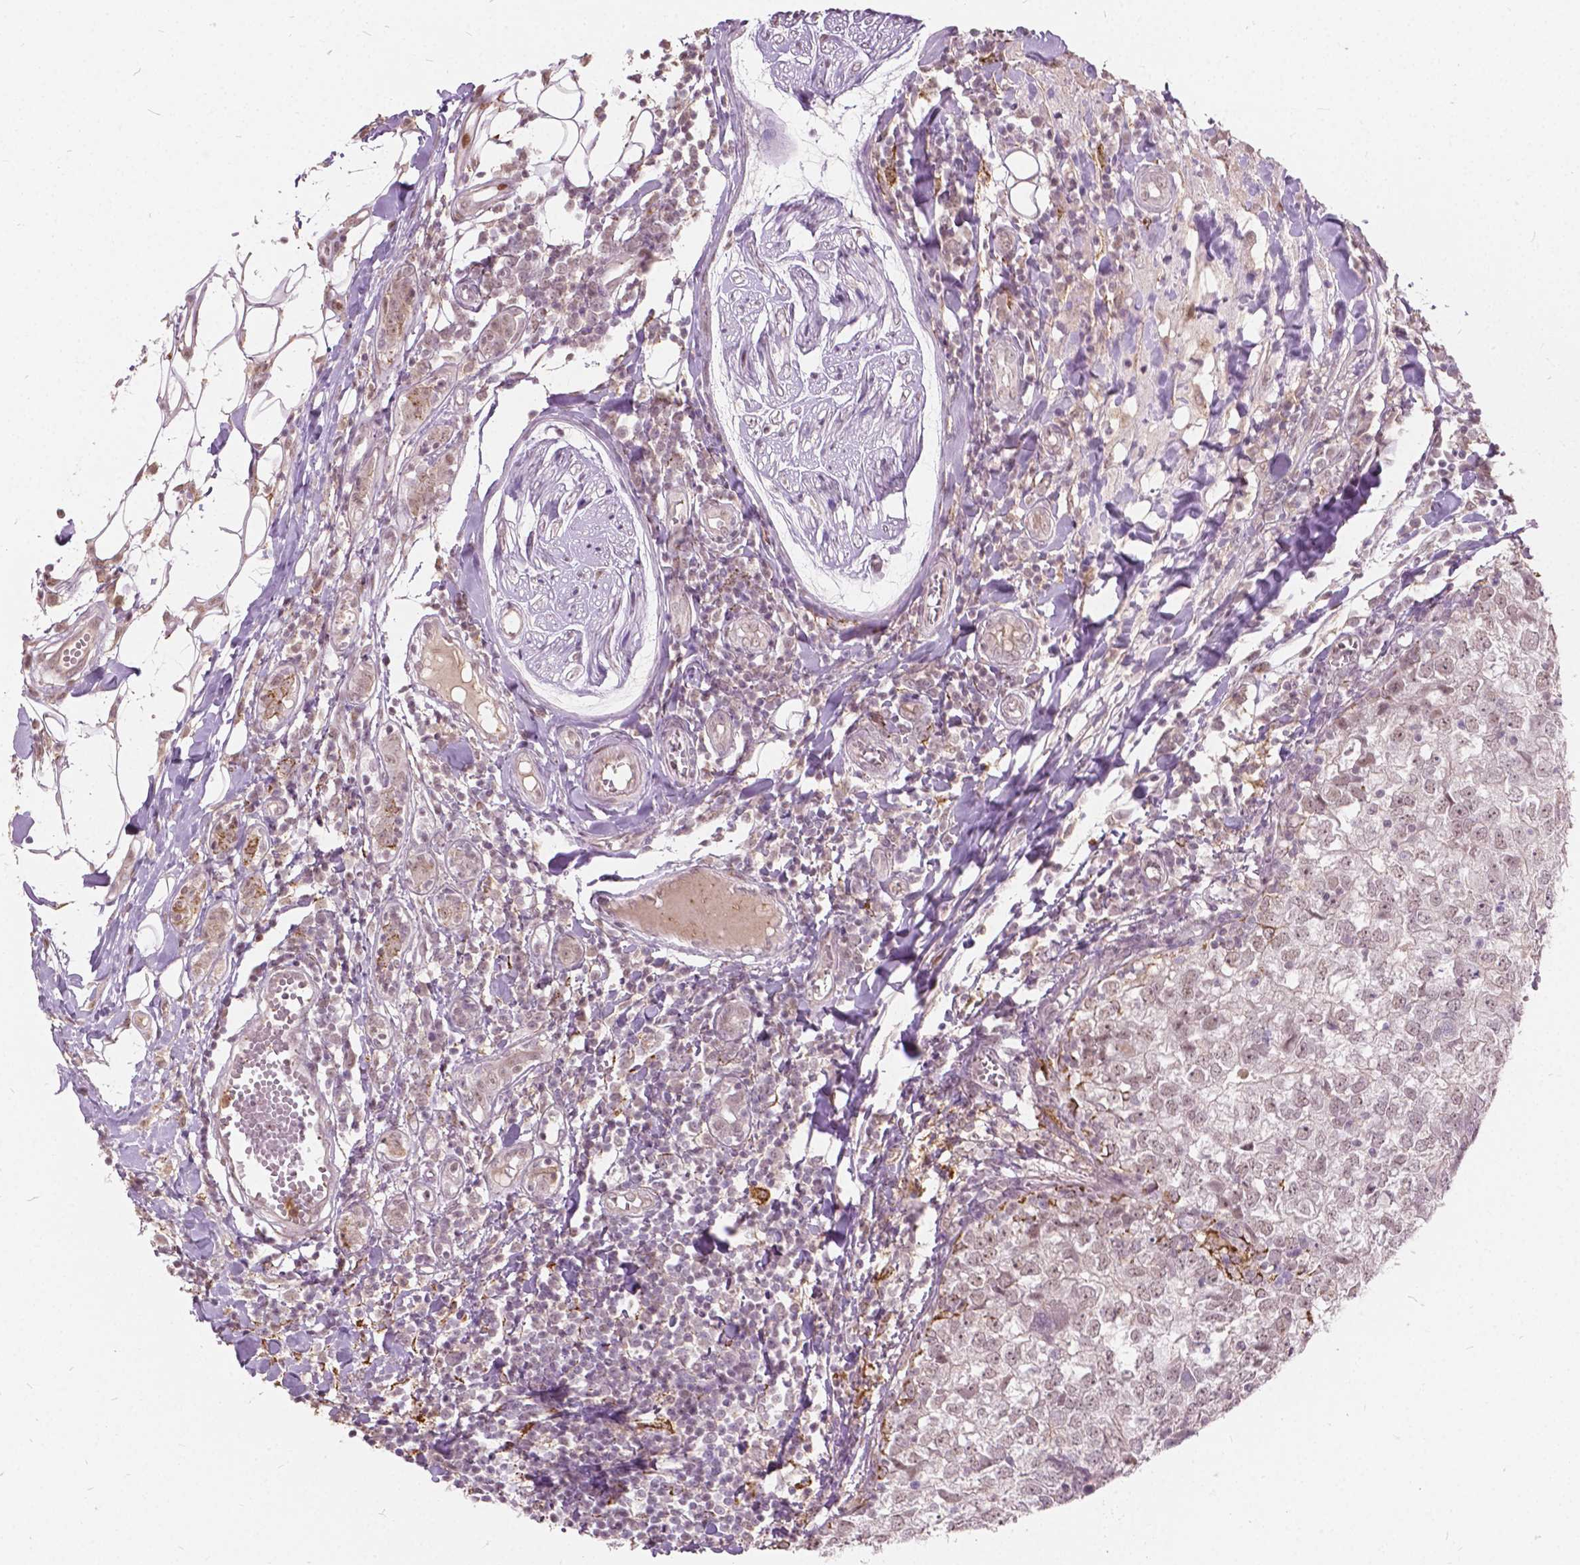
{"staining": {"intensity": "weak", "quantity": "25%-75%", "location": "nuclear"}, "tissue": "breast cancer", "cell_type": "Tumor cells", "image_type": "cancer", "snomed": [{"axis": "morphology", "description": "Duct carcinoma"}, {"axis": "topography", "description": "Breast"}], "caption": "Breast cancer was stained to show a protein in brown. There is low levels of weak nuclear expression in approximately 25%-75% of tumor cells.", "gene": "DLX6", "patient": {"sex": "female", "age": 30}}